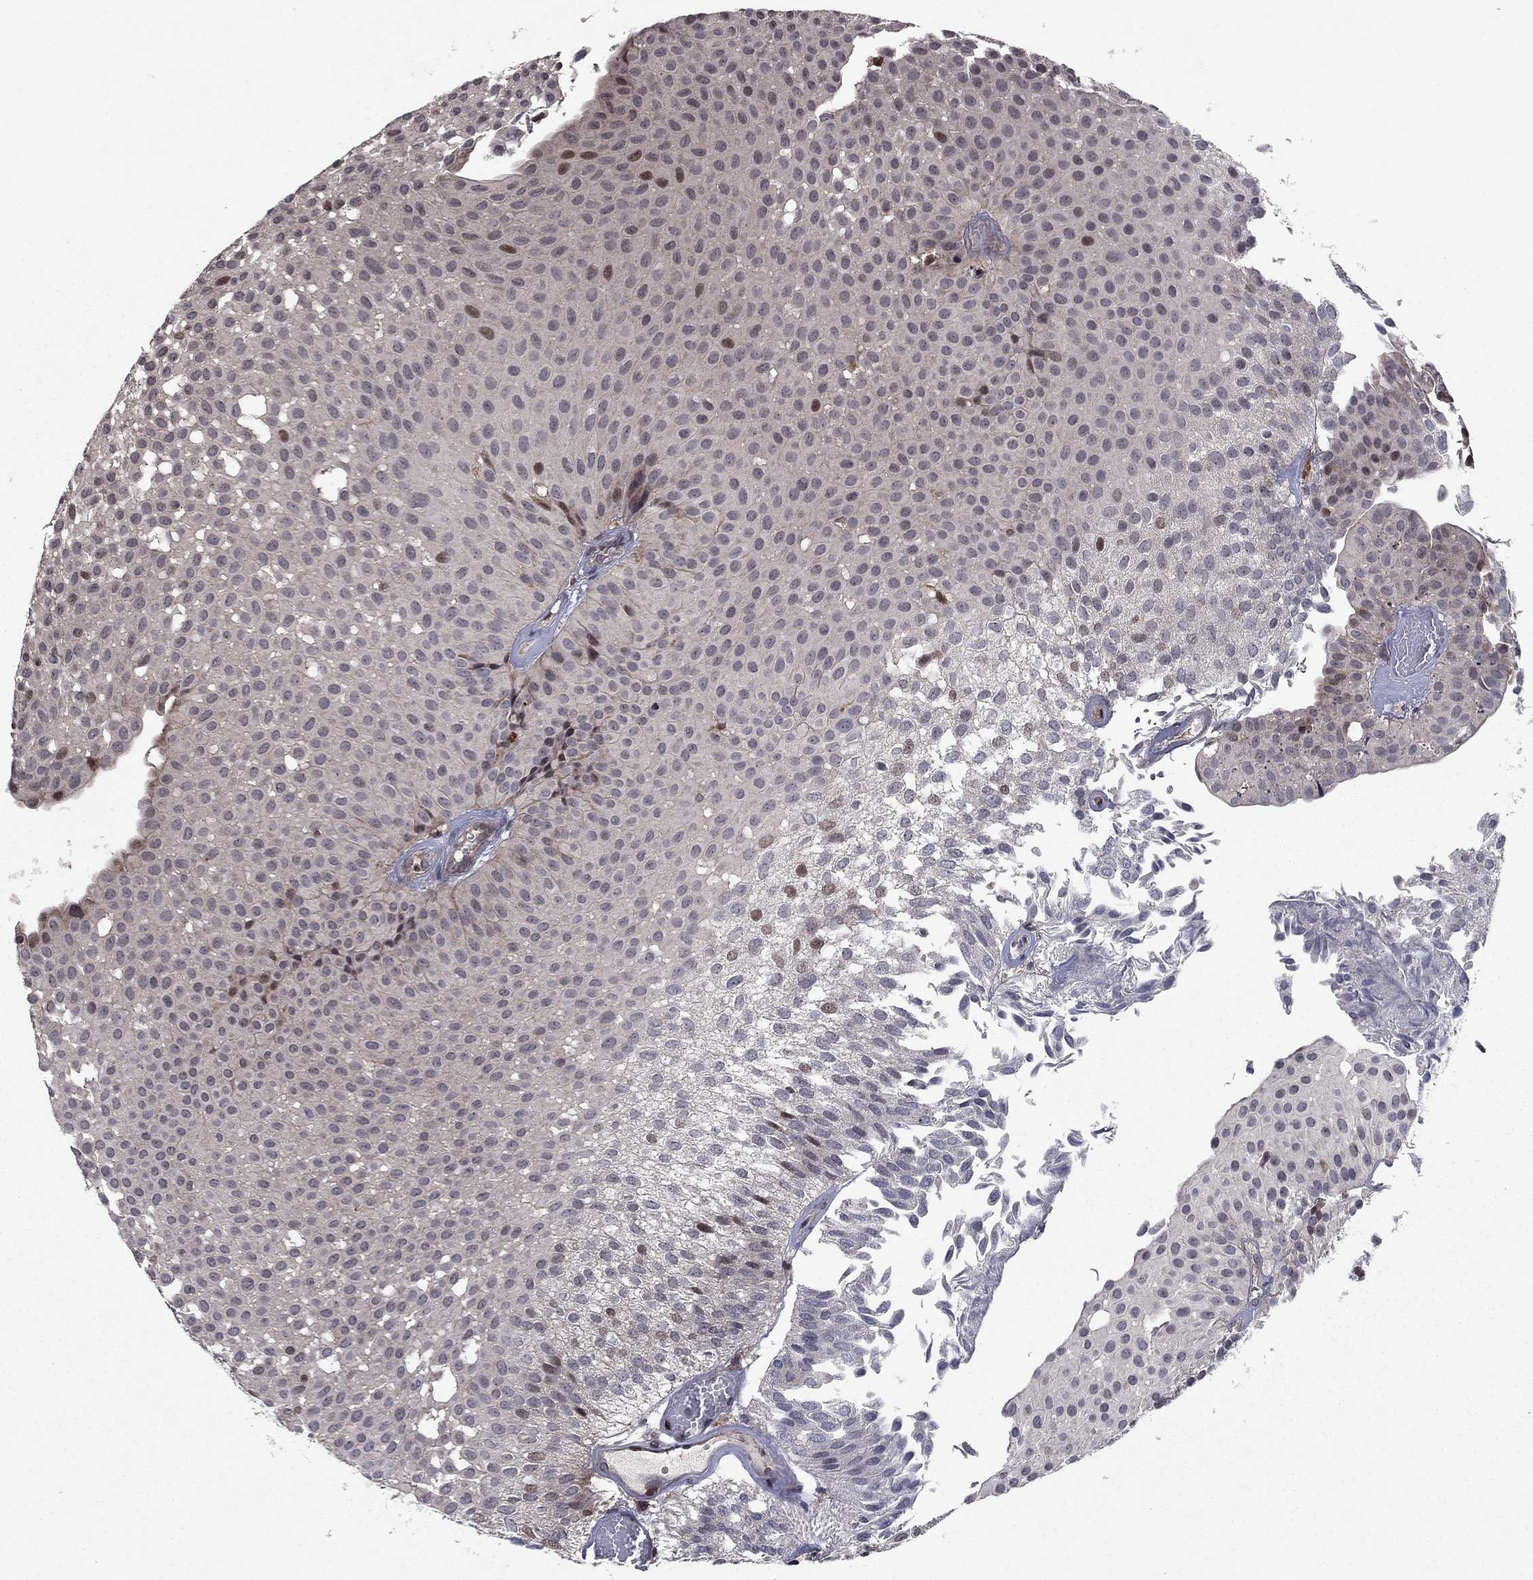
{"staining": {"intensity": "moderate", "quantity": "<25%", "location": "nuclear"}, "tissue": "urothelial cancer", "cell_type": "Tumor cells", "image_type": "cancer", "snomed": [{"axis": "morphology", "description": "Urothelial carcinoma, Low grade"}, {"axis": "topography", "description": "Urinary bladder"}], "caption": "Approximately <25% of tumor cells in human urothelial cancer display moderate nuclear protein positivity as visualized by brown immunohistochemical staining.", "gene": "SORBS1", "patient": {"sex": "male", "age": 64}}